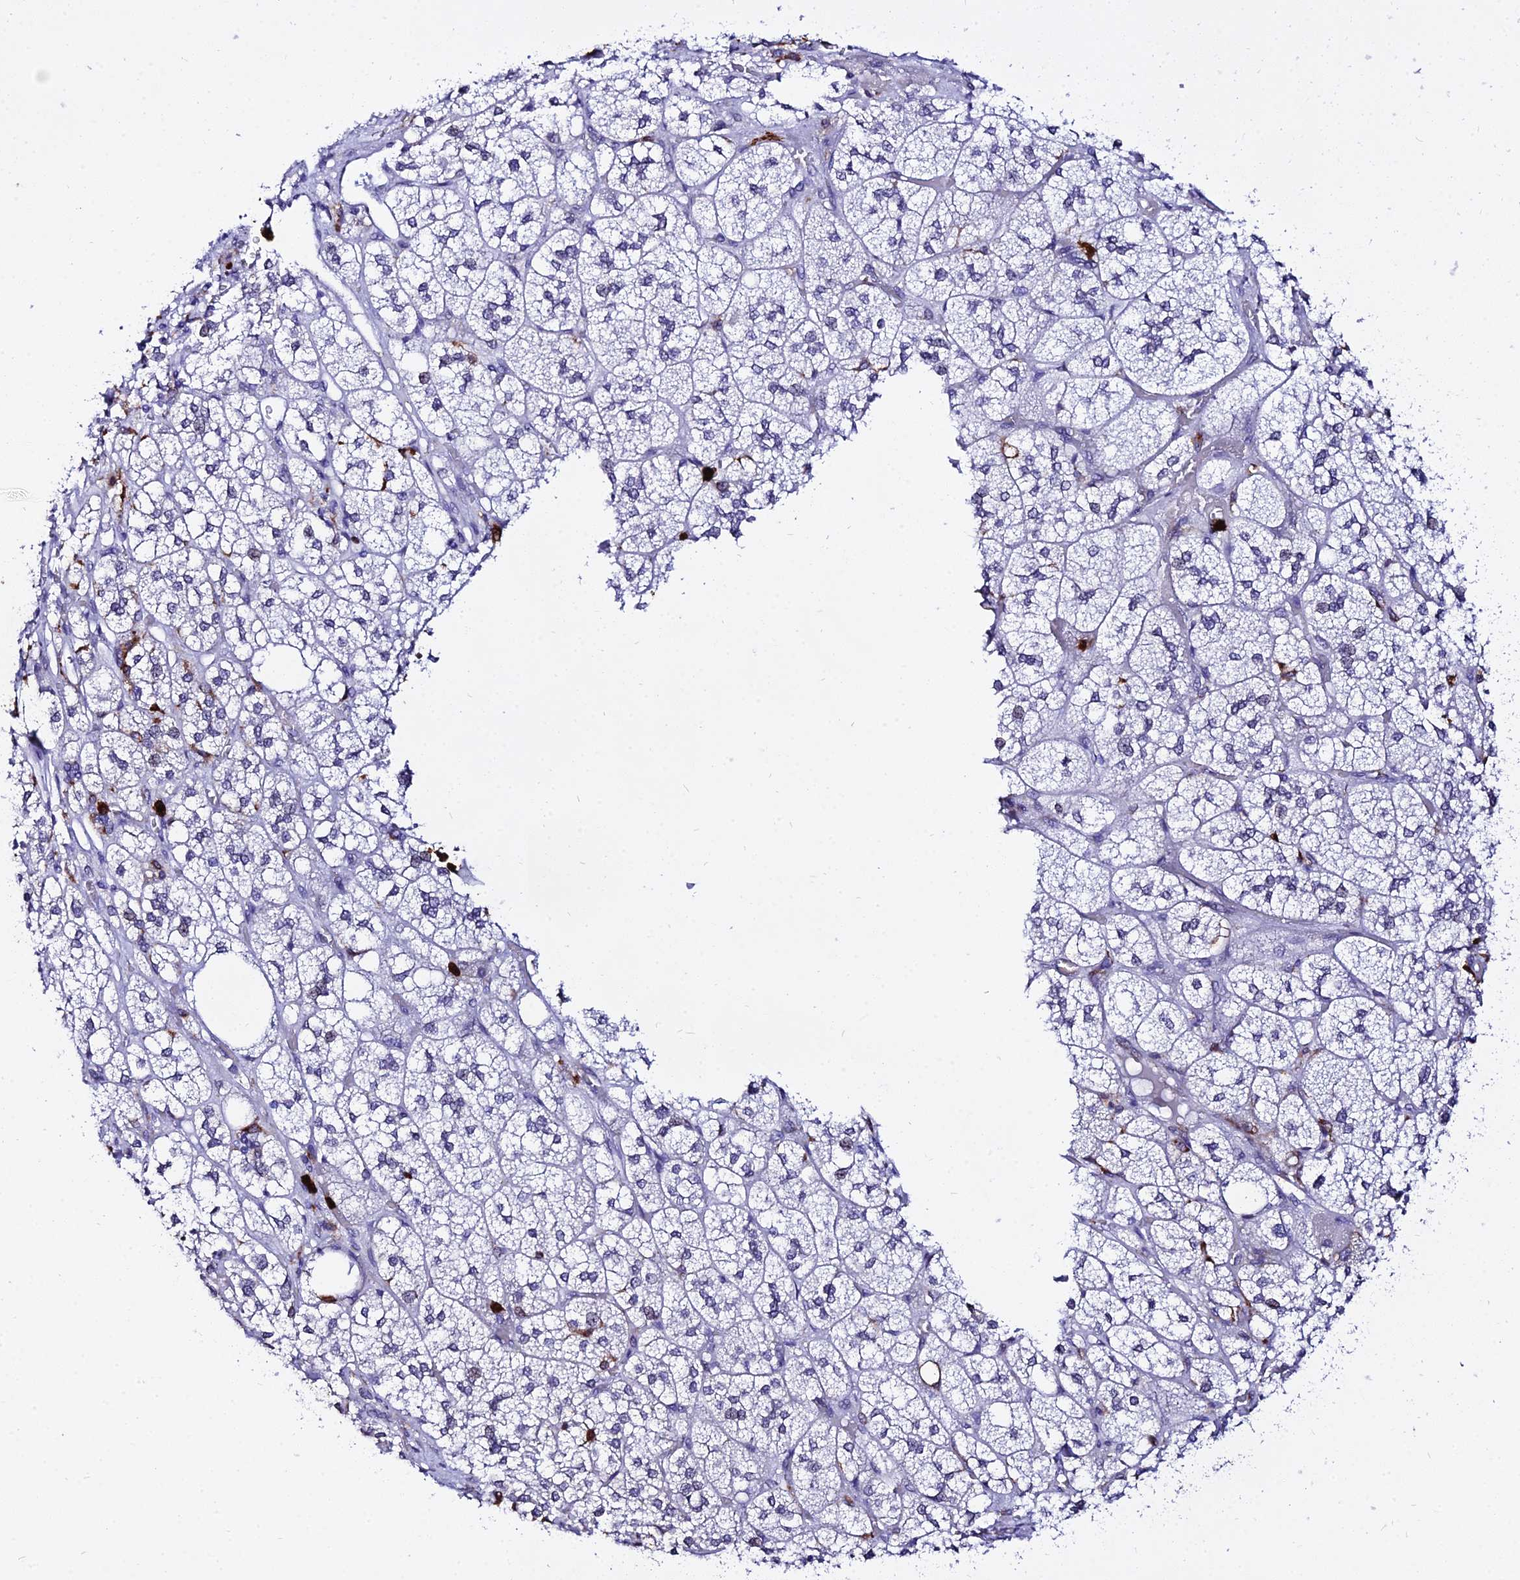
{"staining": {"intensity": "negative", "quantity": "none", "location": "none"}, "tissue": "adrenal gland", "cell_type": "Glandular cells", "image_type": "normal", "snomed": [{"axis": "morphology", "description": "Normal tissue, NOS"}, {"axis": "topography", "description": "Adrenal gland"}], "caption": "DAB immunohistochemical staining of benign human adrenal gland shows no significant expression in glandular cells.", "gene": "MCM10", "patient": {"sex": "male", "age": 61}}